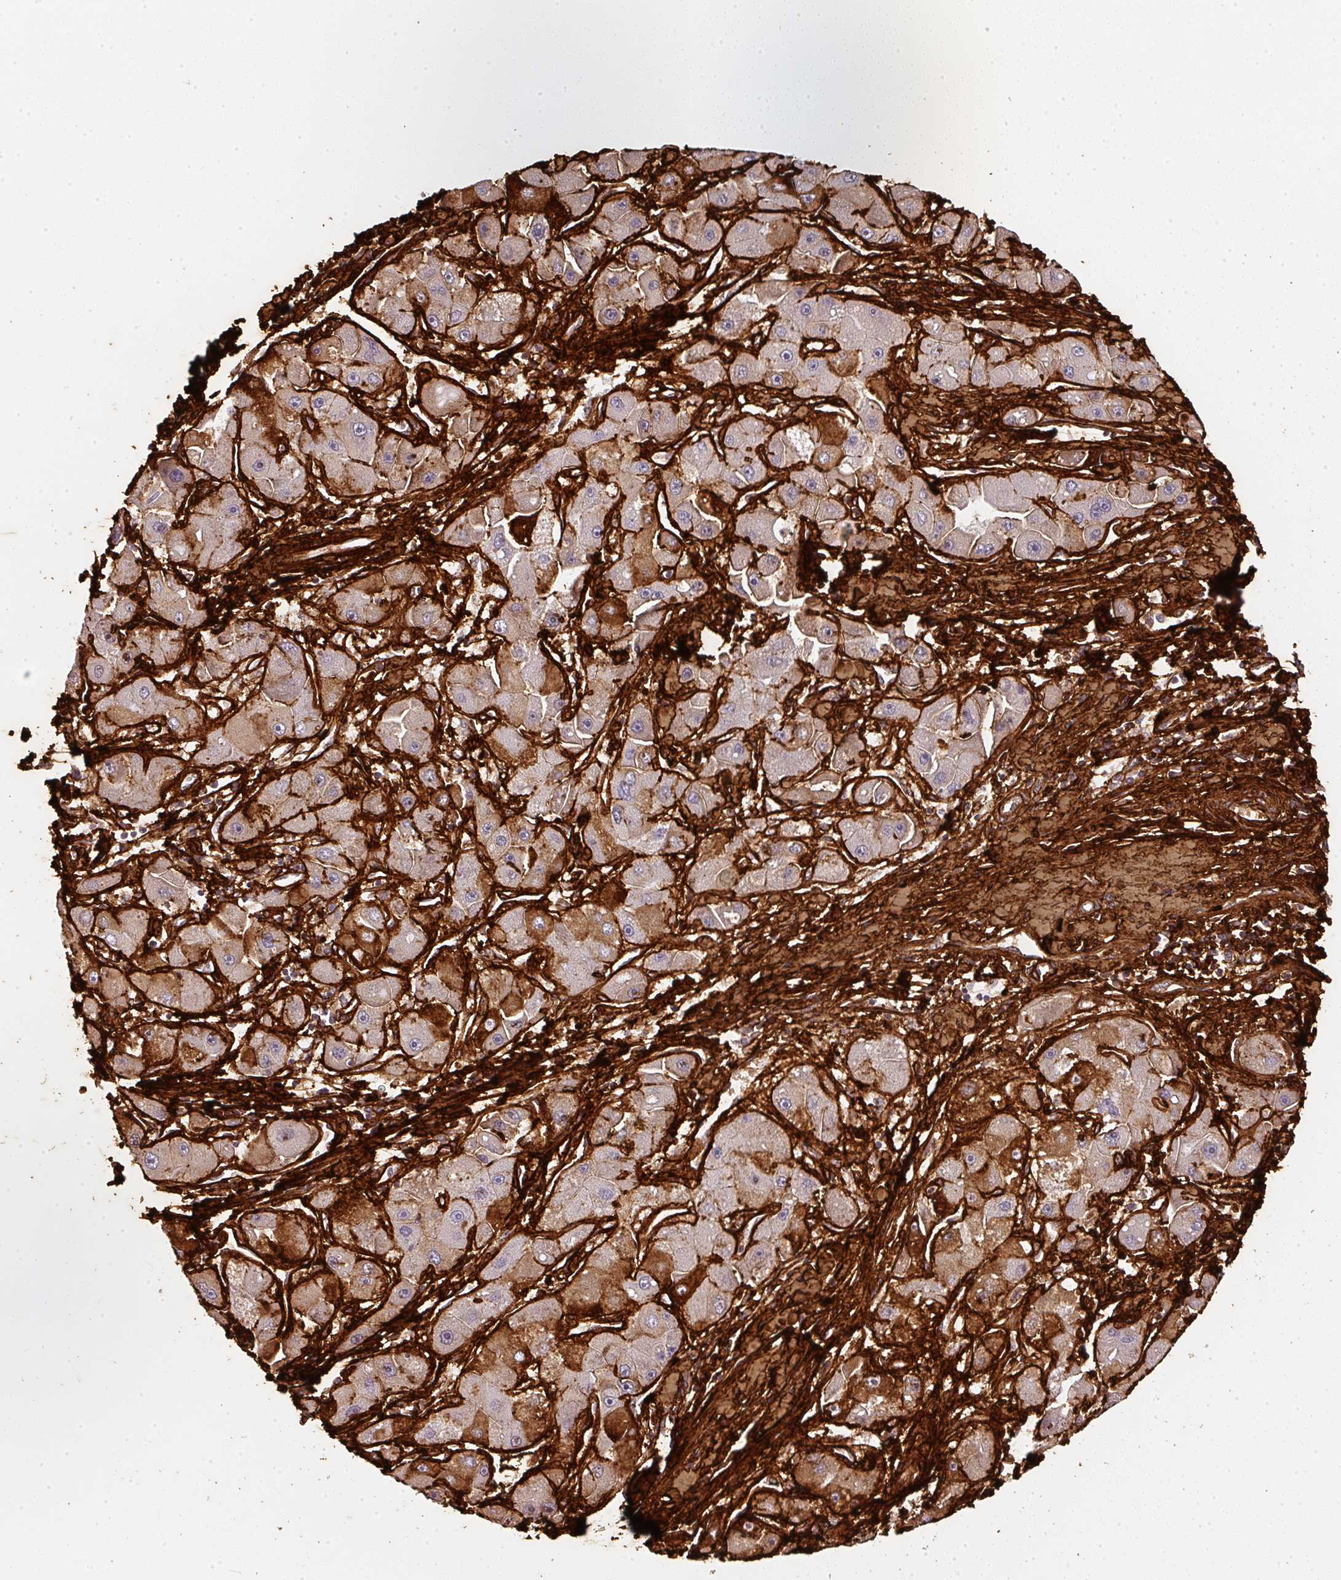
{"staining": {"intensity": "moderate", "quantity": "<25%", "location": "cytoplasmic/membranous"}, "tissue": "liver cancer", "cell_type": "Tumor cells", "image_type": "cancer", "snomed": [{"axis": "morphology", "description": "Carcinoma, Hepatocellular, NOS"}, {"axis": "topography", "description": "Liver"}], "caption": "Tumor cells show moderate cytoplasmic/membranous expression in approximately <25% of cells in liver hepatocellular carcinoma.", "gene": "COL3A1", "patient": {"sex": "male", "age": 24}}